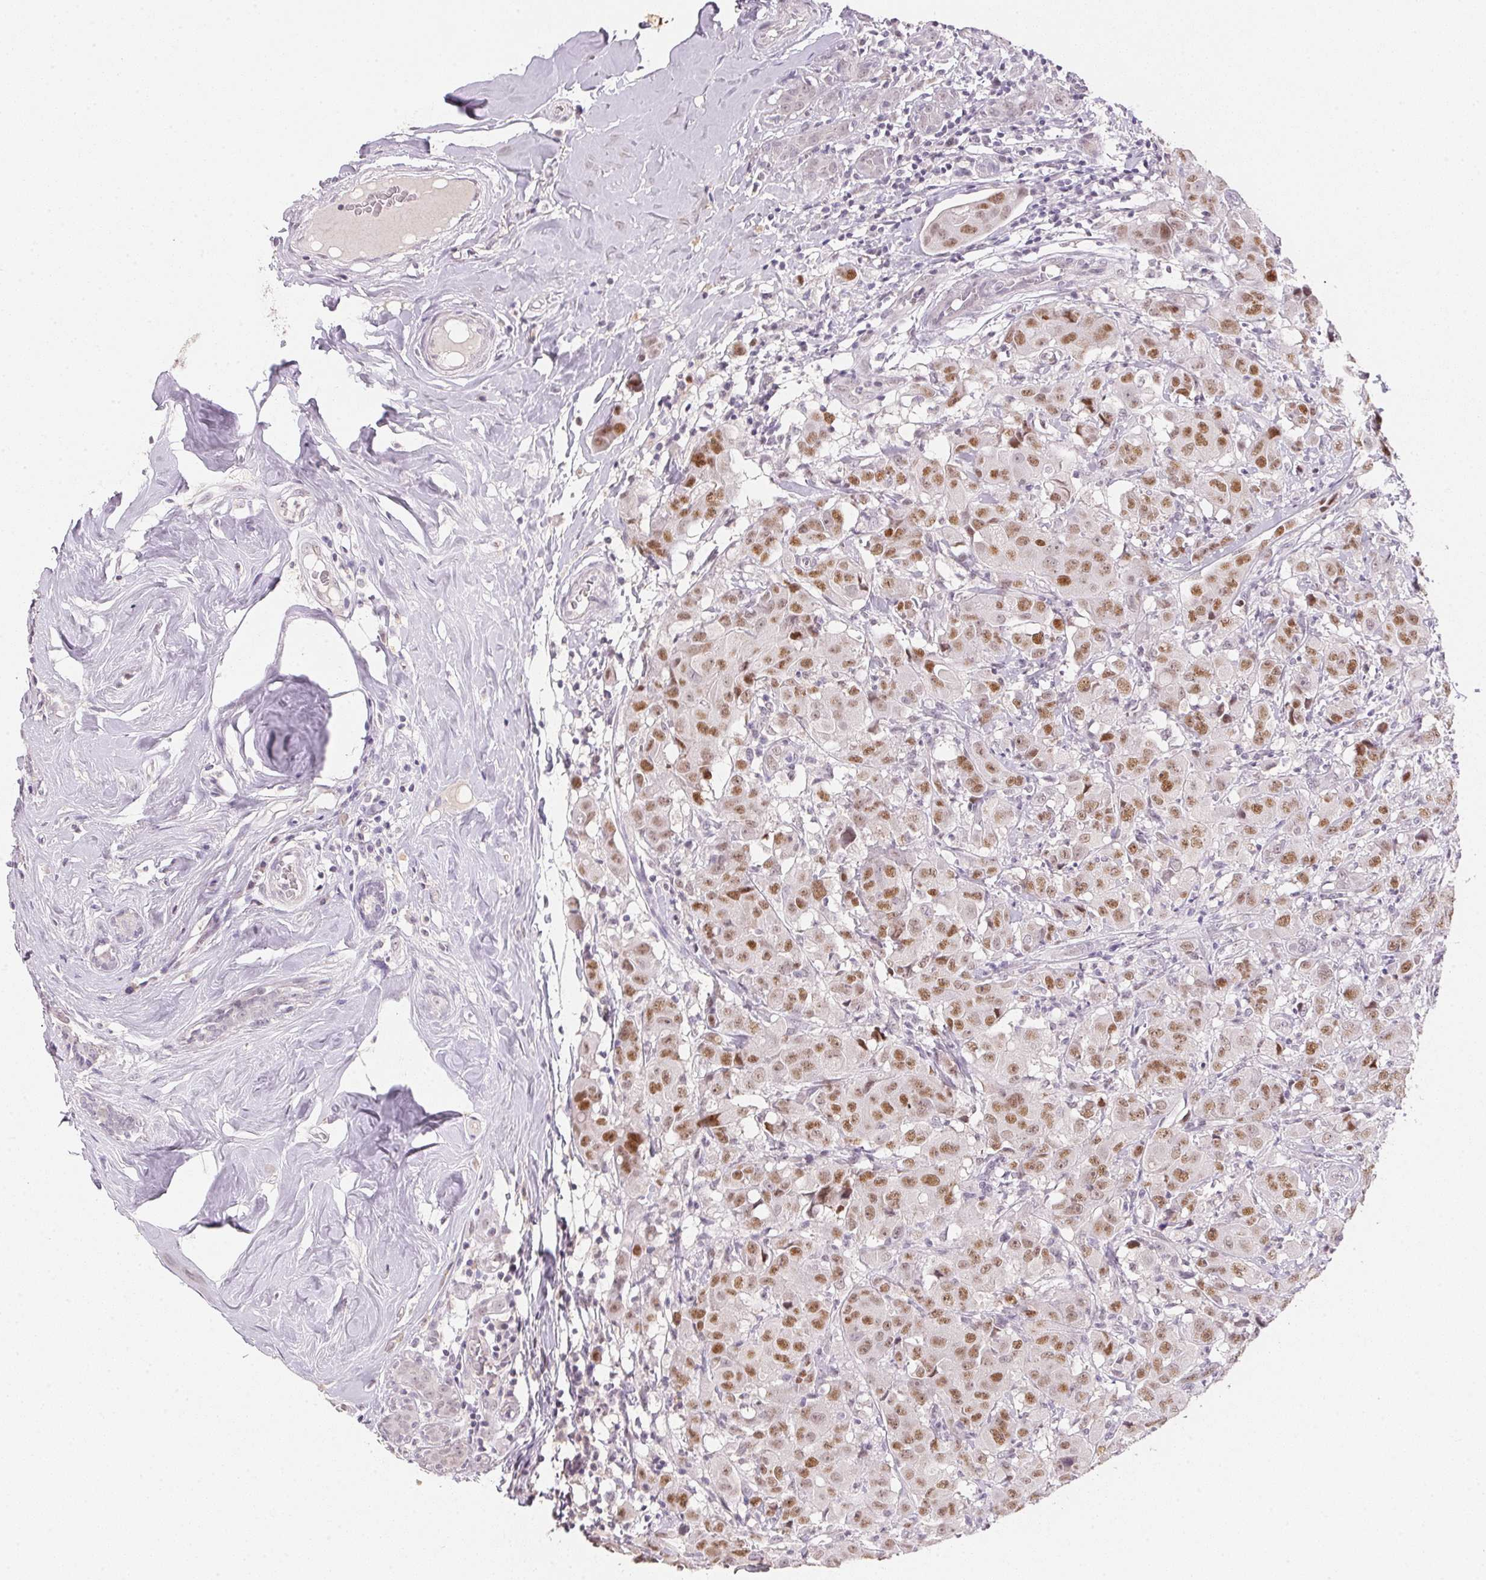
{"staining": {"intensity": "moderate", "quantity": ">75%", "location": "nuclear"}, "tissue": "breast cancer", "cell_type": "Tumor cells", "image_type": "cancer", "snomed": [{"axis": "morphology", "description": "Normal tissue, NOS"}, {"axis": "morphology", "description": "Duct carcinoma"}, {"axis": "topography", "description": "Breast"}], "caption": "Breast intraductal carcinoma was stained to show a protein in brown. There is medium levels of moderate nuclear expression in about >75% of tumor cells.", "gene": "POLR3G", "patient": {"sex": "female", "age": 43}}